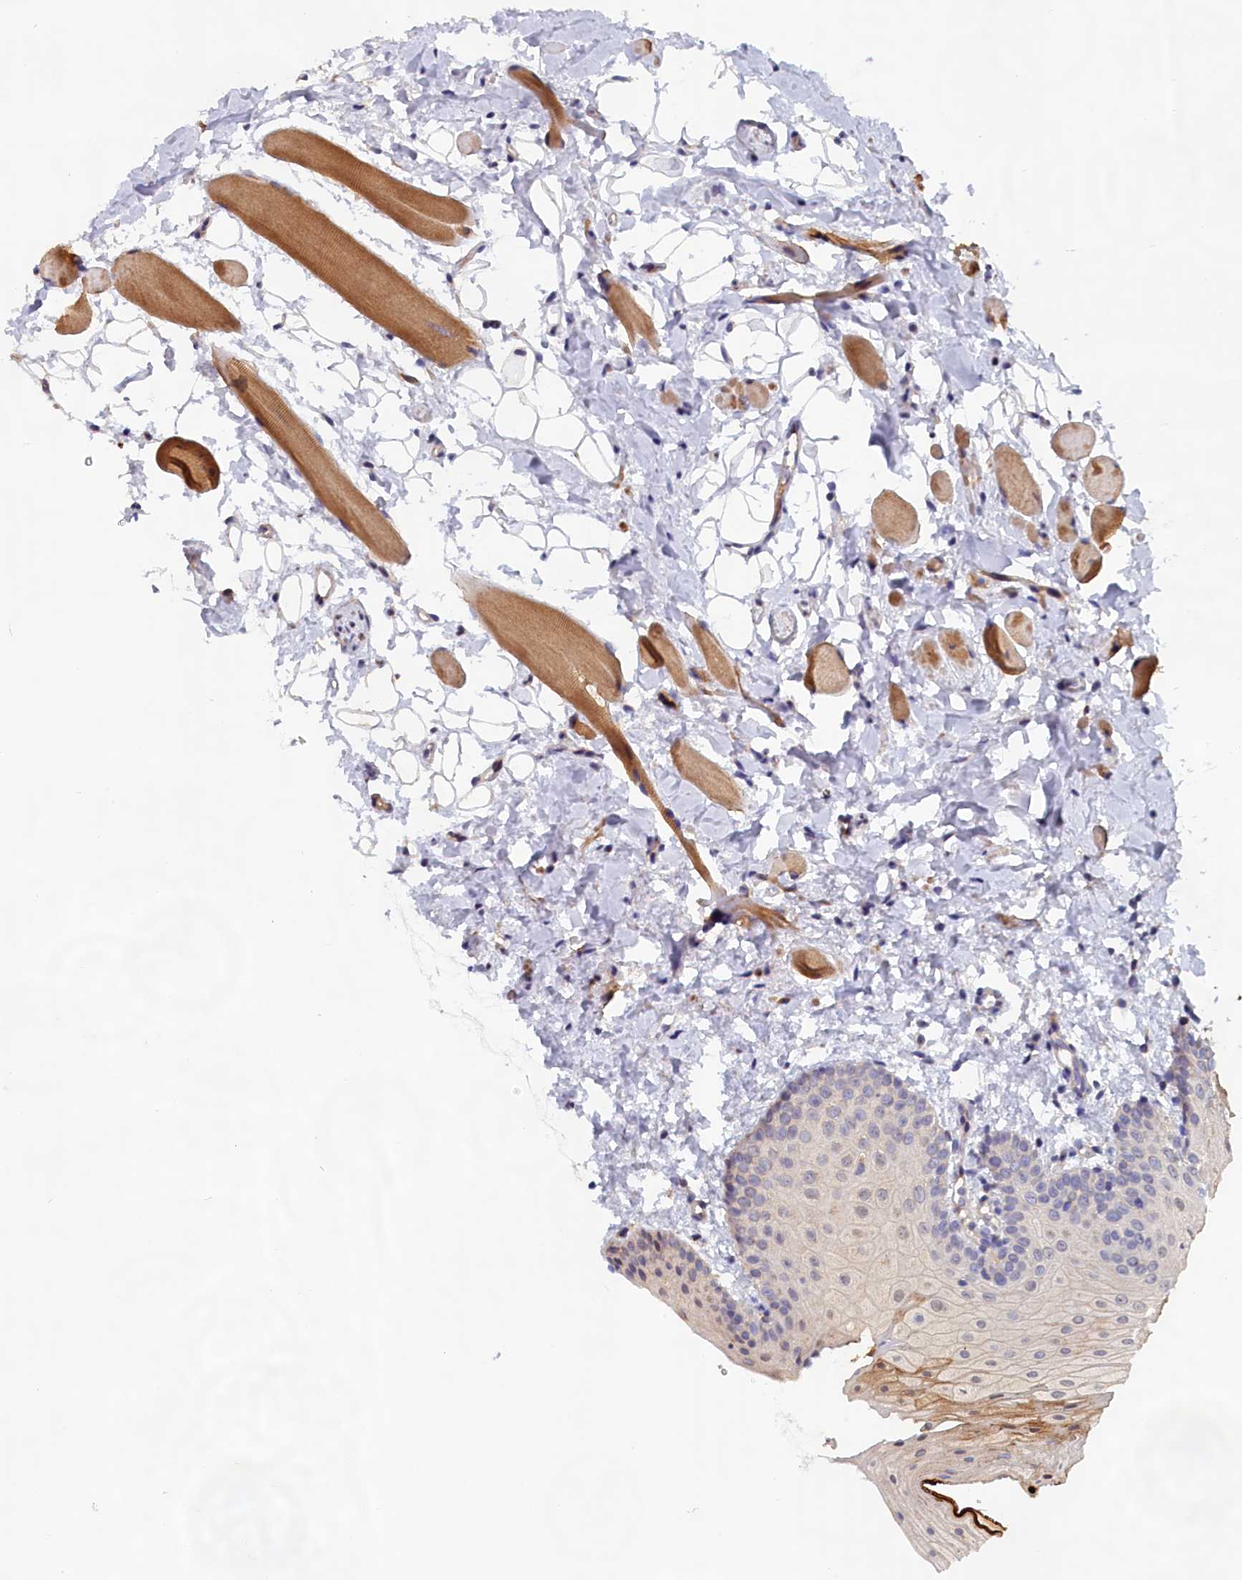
{"staining": {"intensity": "moderate", "quantity": "<25%", "location": "cytoplasmic/membranous"}, "tissue": "oral mucosa", "cell_type": "Squamous epithelial cells", "image_type": "normal", "snomed": [{"axis": "morphology", "description": "Normal tissue, NOS"}, {"axis": "topography", "description": "Oral tissue"}], "caption": "IHC staining of unremarkable oral mucosa, which reveals low levels of moderate cytoplasmic/membranous expression in about <25% of squamous epithelial cells indicating moderate cytoplasmic/membranous protein staining. The staining was performed using DAB (brown) for protein detection and nuclei were counterstained in hematoxylin (blue).", "gene": "EPB41L4B", "patient": {"sex": "male", "age": 28}}